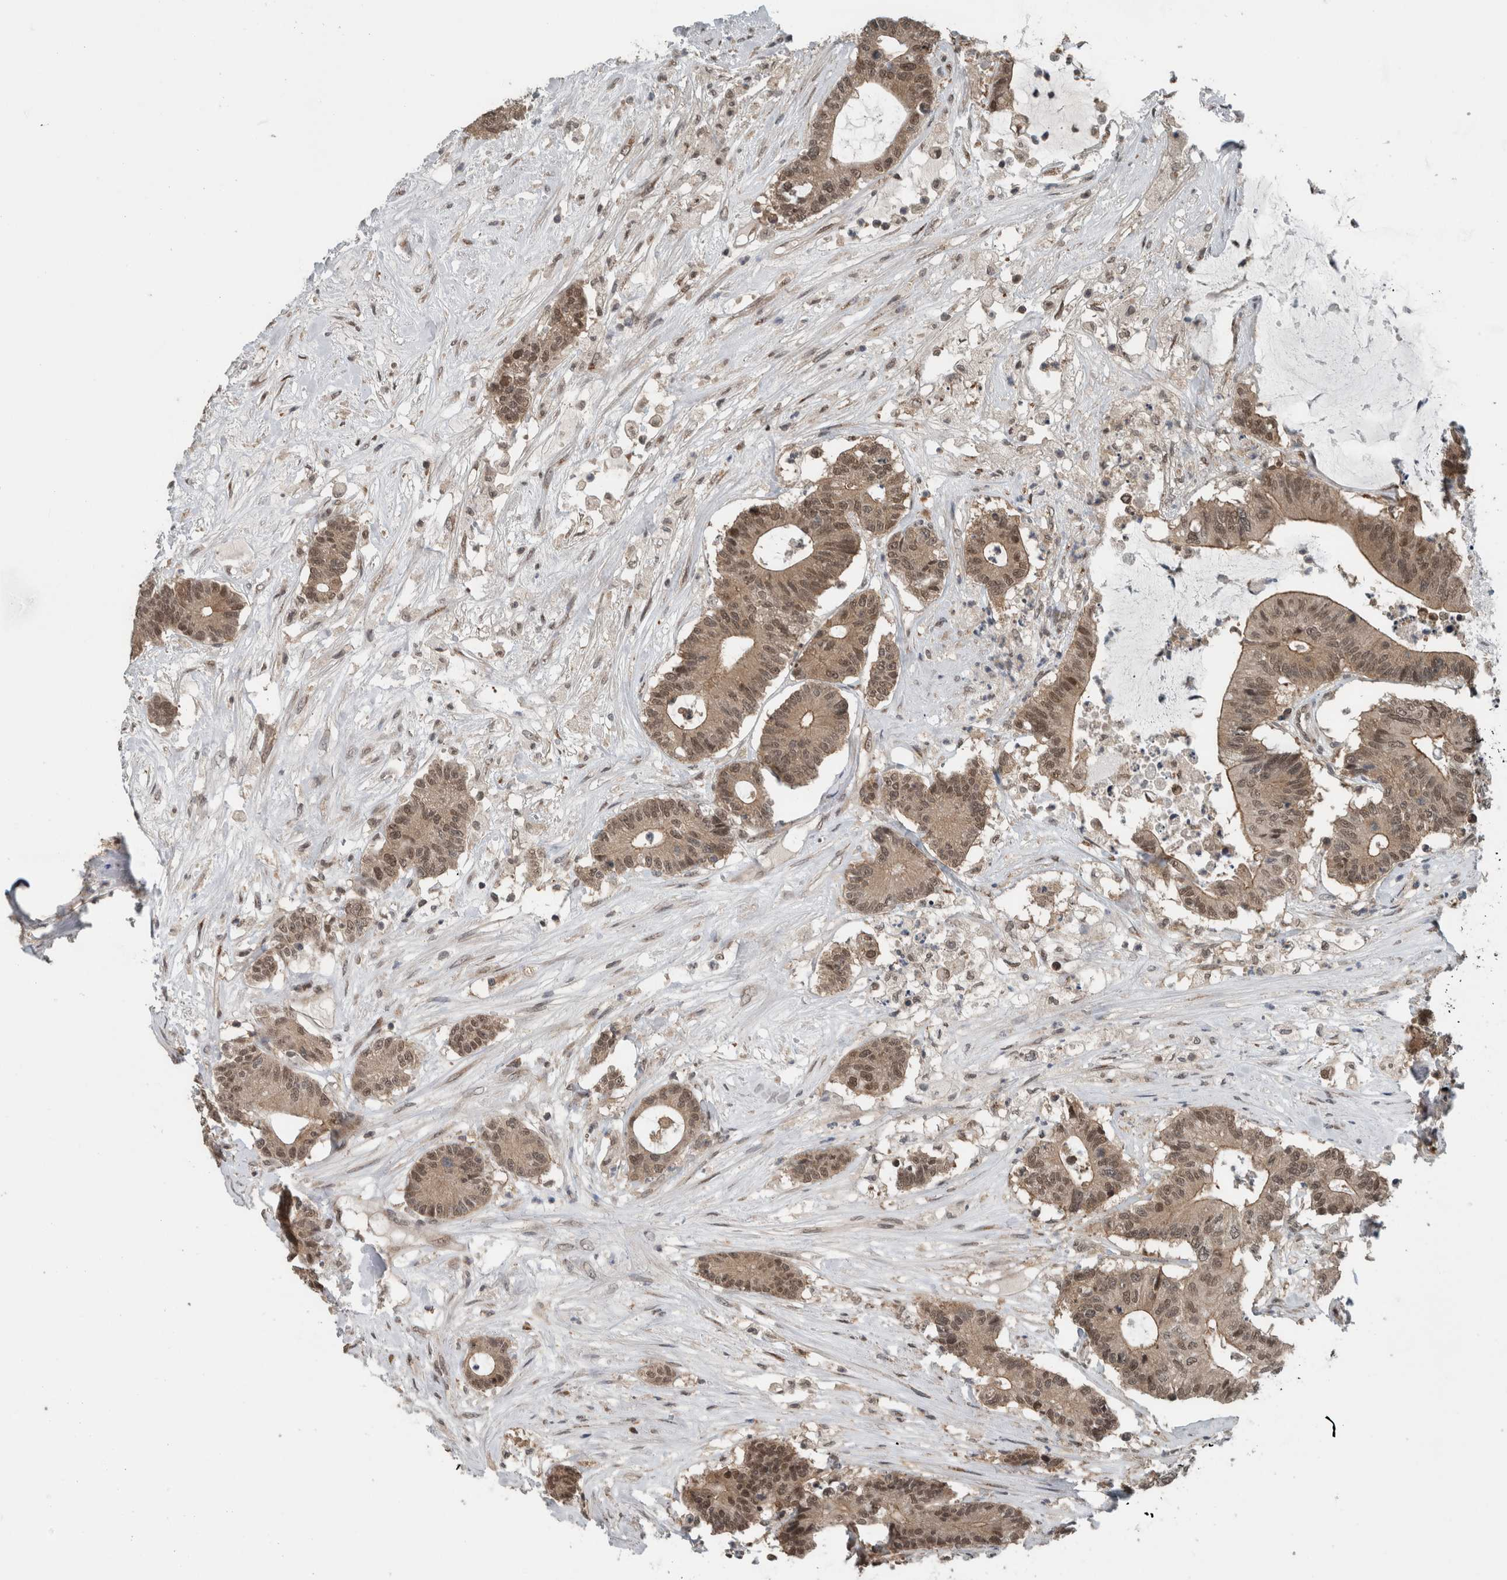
{"staining": {"intensity": "moderate", "quantity": ">75%", "location": "cytoplasmic/membranous,nuclear"}, "tissue": "colorectal cancer", "cell_type": "Tumor cells", "image_type": "cancer", "snomed": [{"axis": "morphology", "description": "Adenocarcinoma, NOS"}, {"axis": "topography", "description": "Colon"}], "caption": "Immunohistochemistry (DAB (3,3'-diaminobenzidine)) staining of human colorectal cancer (adenocarcinoma) exhibits moderate cytoplasmic/membranous and nuclear protein positivity in about >75% of tumor cells. (DAB = brown stain, brightfield microscopy at high magnification).", "gene": "SPAG7", "patient": {"sex": "female", "age": 84}}